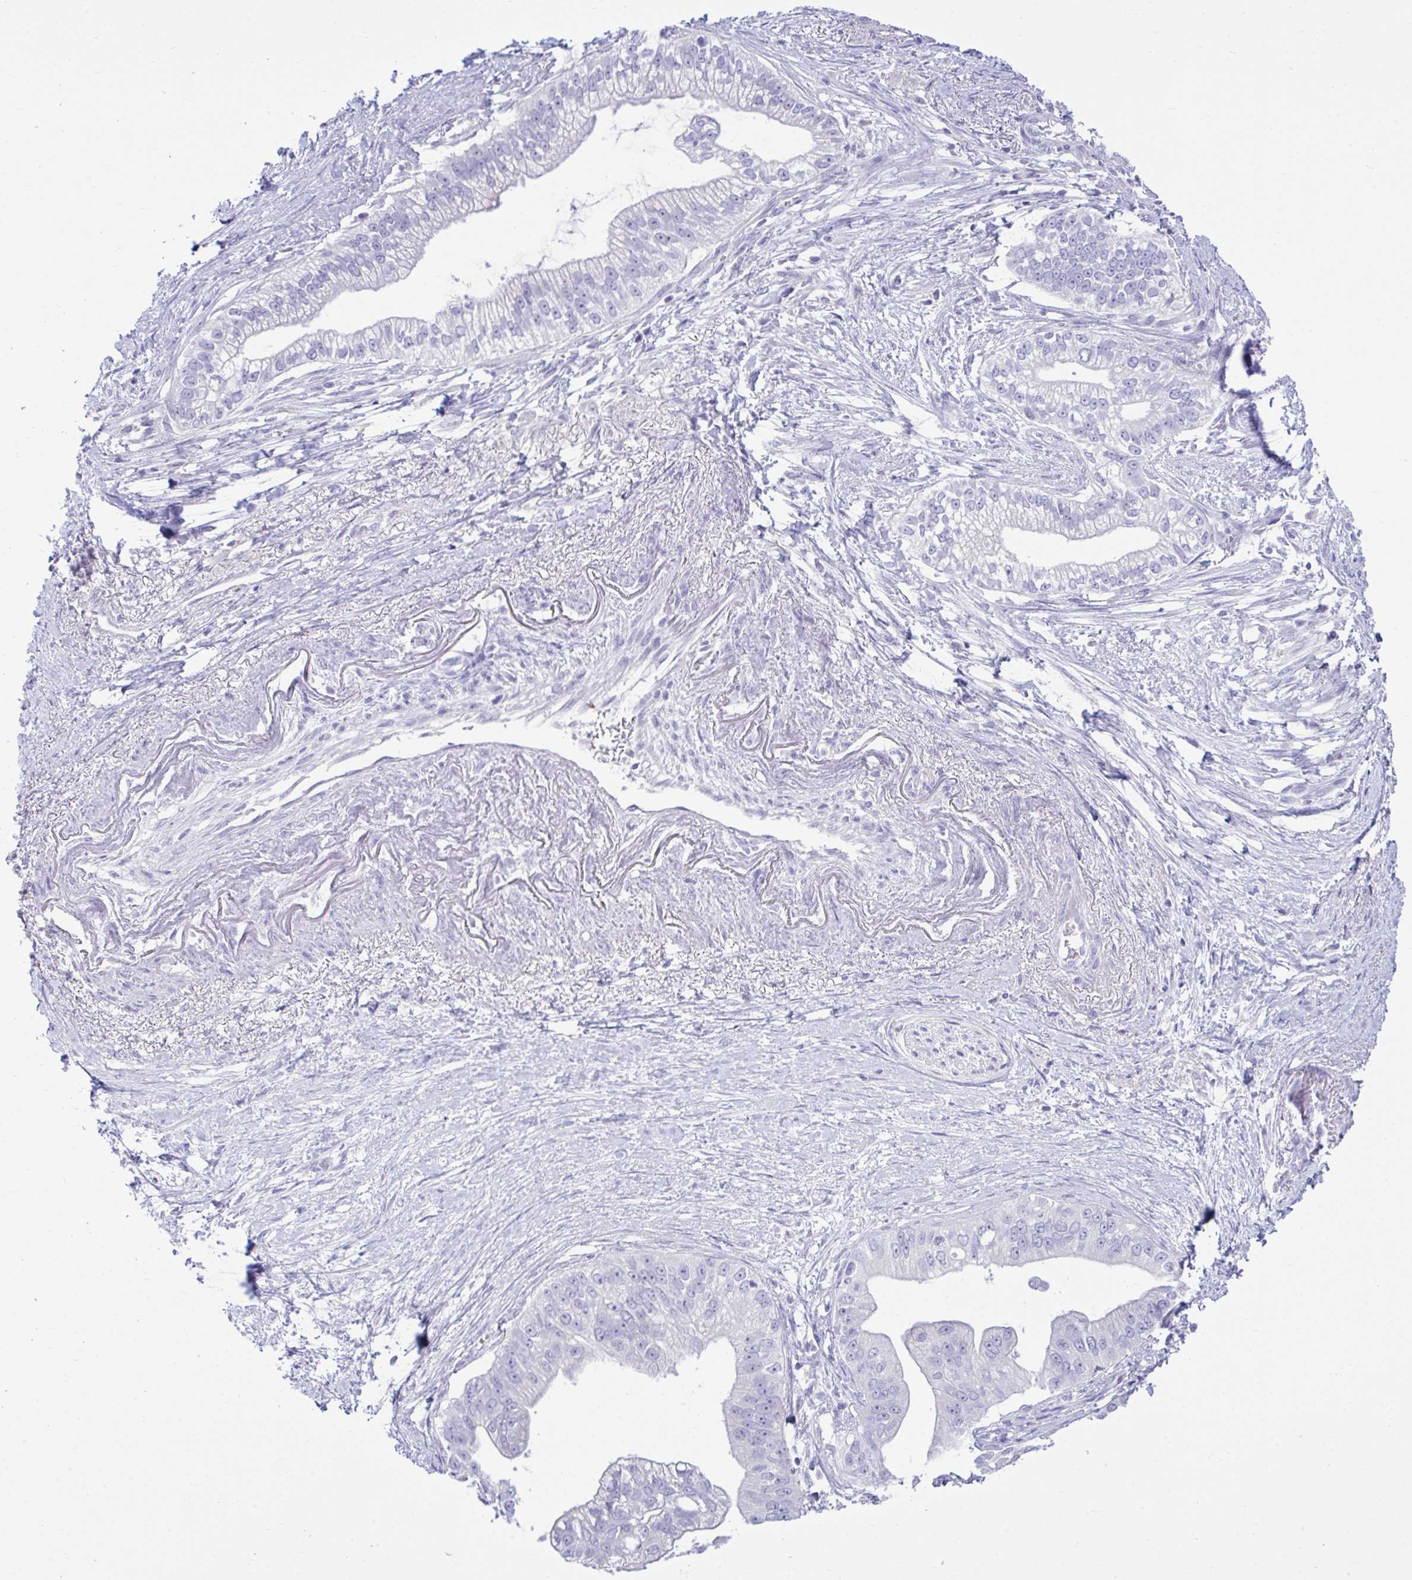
{"staining": {"intensity": "negative", "quantity": "none", "location": "none"}, "tissue": "pancreatic cancer", "cell_type": "Tumor cells", "image_type": "cancer", "snomed": [{"axis": "morphology", "description": "Adenocarcinoma, NOS"}, {"axis": "topography", "description": "Pancreas"}], "caption": "This is an immunohistochemistry image of human pancreatic adenocarcinoma. There is no positivity in tumor cells.", "gene": "PLEKHH1", "patient": {"sex": "male", "age": 70}}